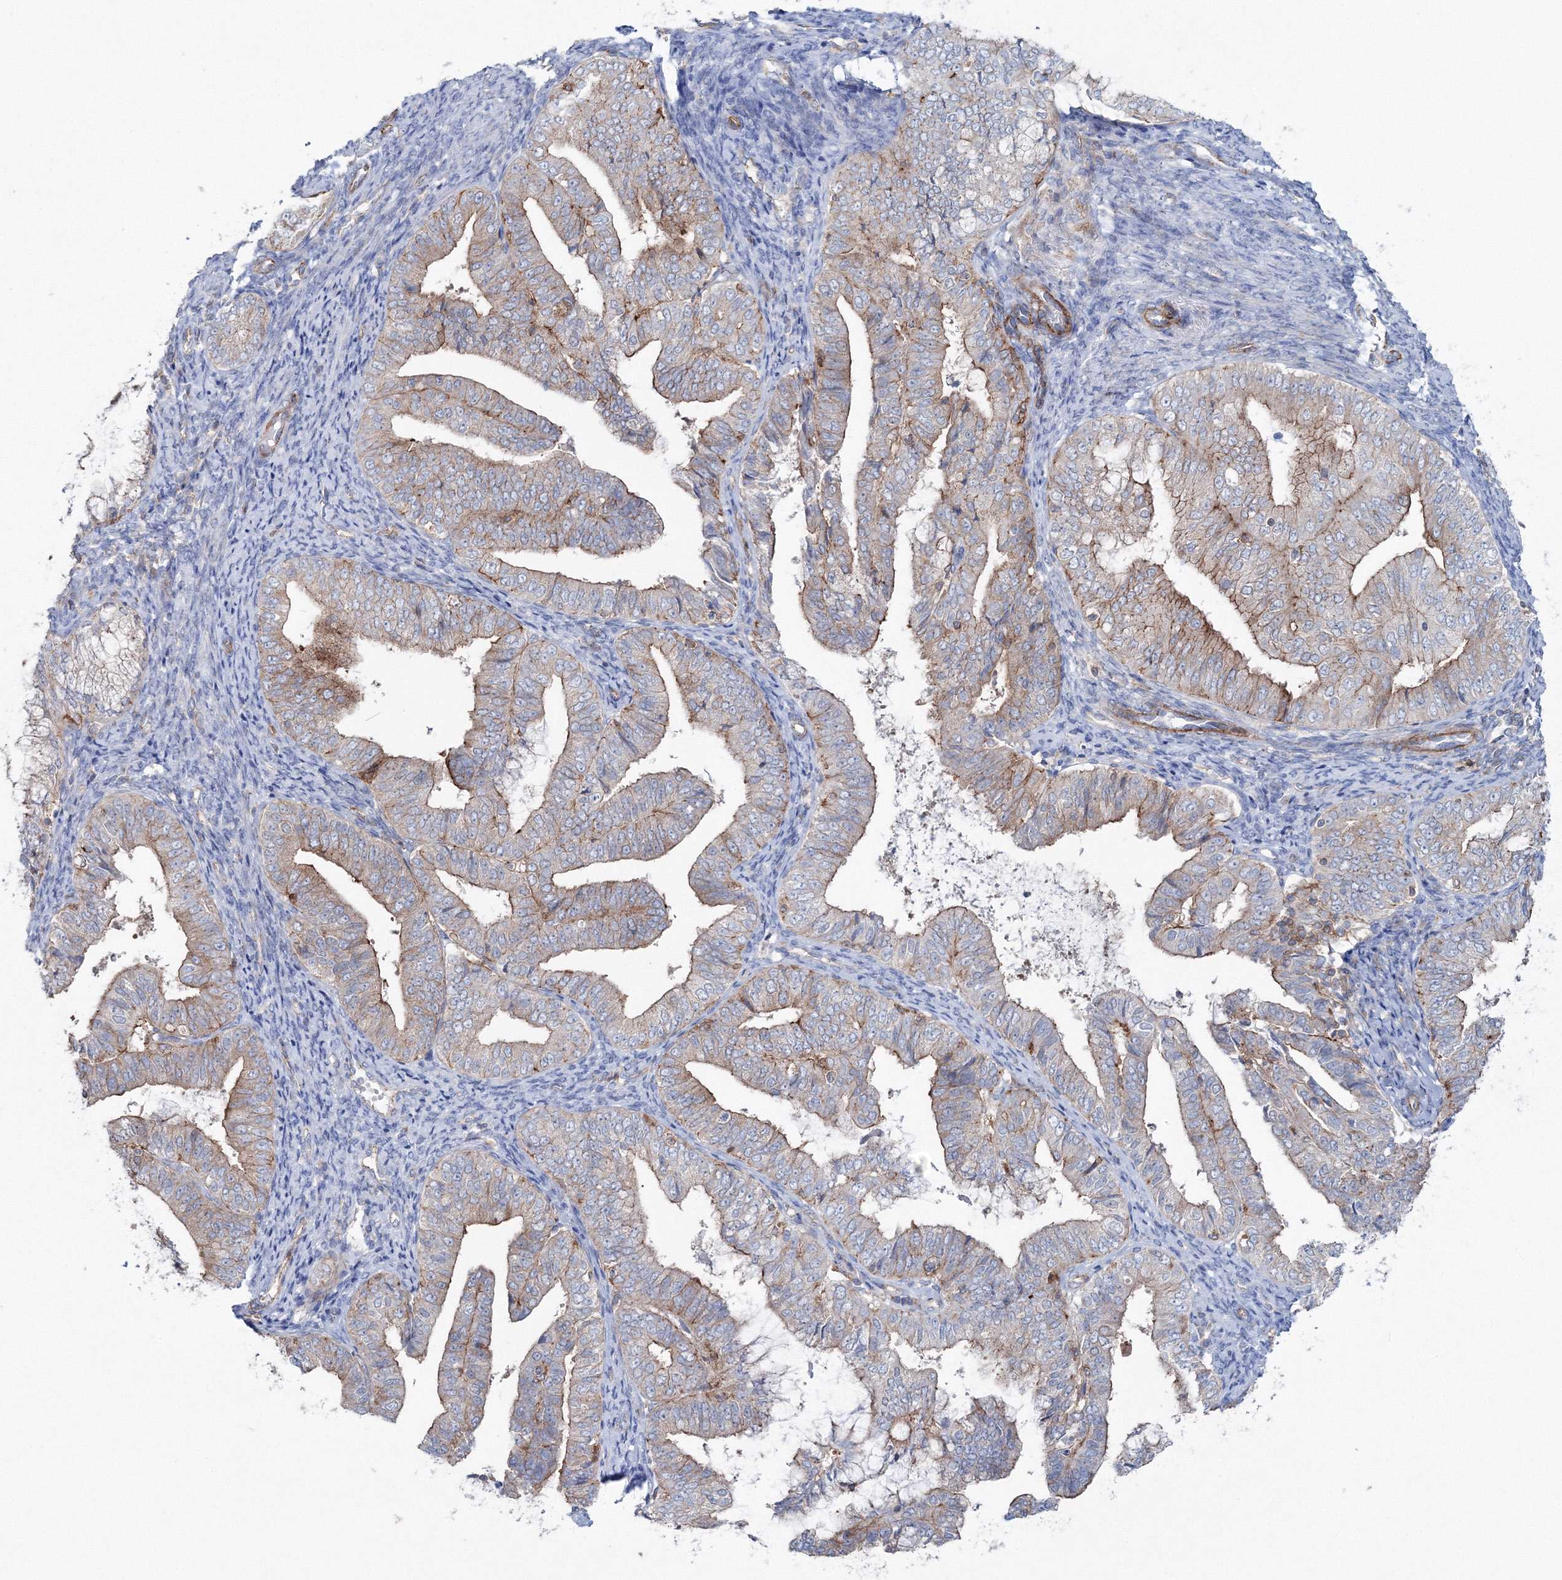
{"staining": {"intensity": "moderate", "quantity": ">75%", "location": "cytoplasmic/membranous"}, "tissue": "endometrial cancer", "cell_type": "Tumor cells", "image_type": "cancer", "snomed": [{"axis": "morphology", "description": "Adenocarcinoma, NOS"}, {"axis": "topography", "description": "Endometrium"}], "caption": "Human endometrial adenocarcinoma stained for a protein (brown) shows moderate cytoplasmic/membranous positive expression in about >75% of tumor cells.", "gene": "GGA2", "patient": {"sex": "female", "age": 63}}